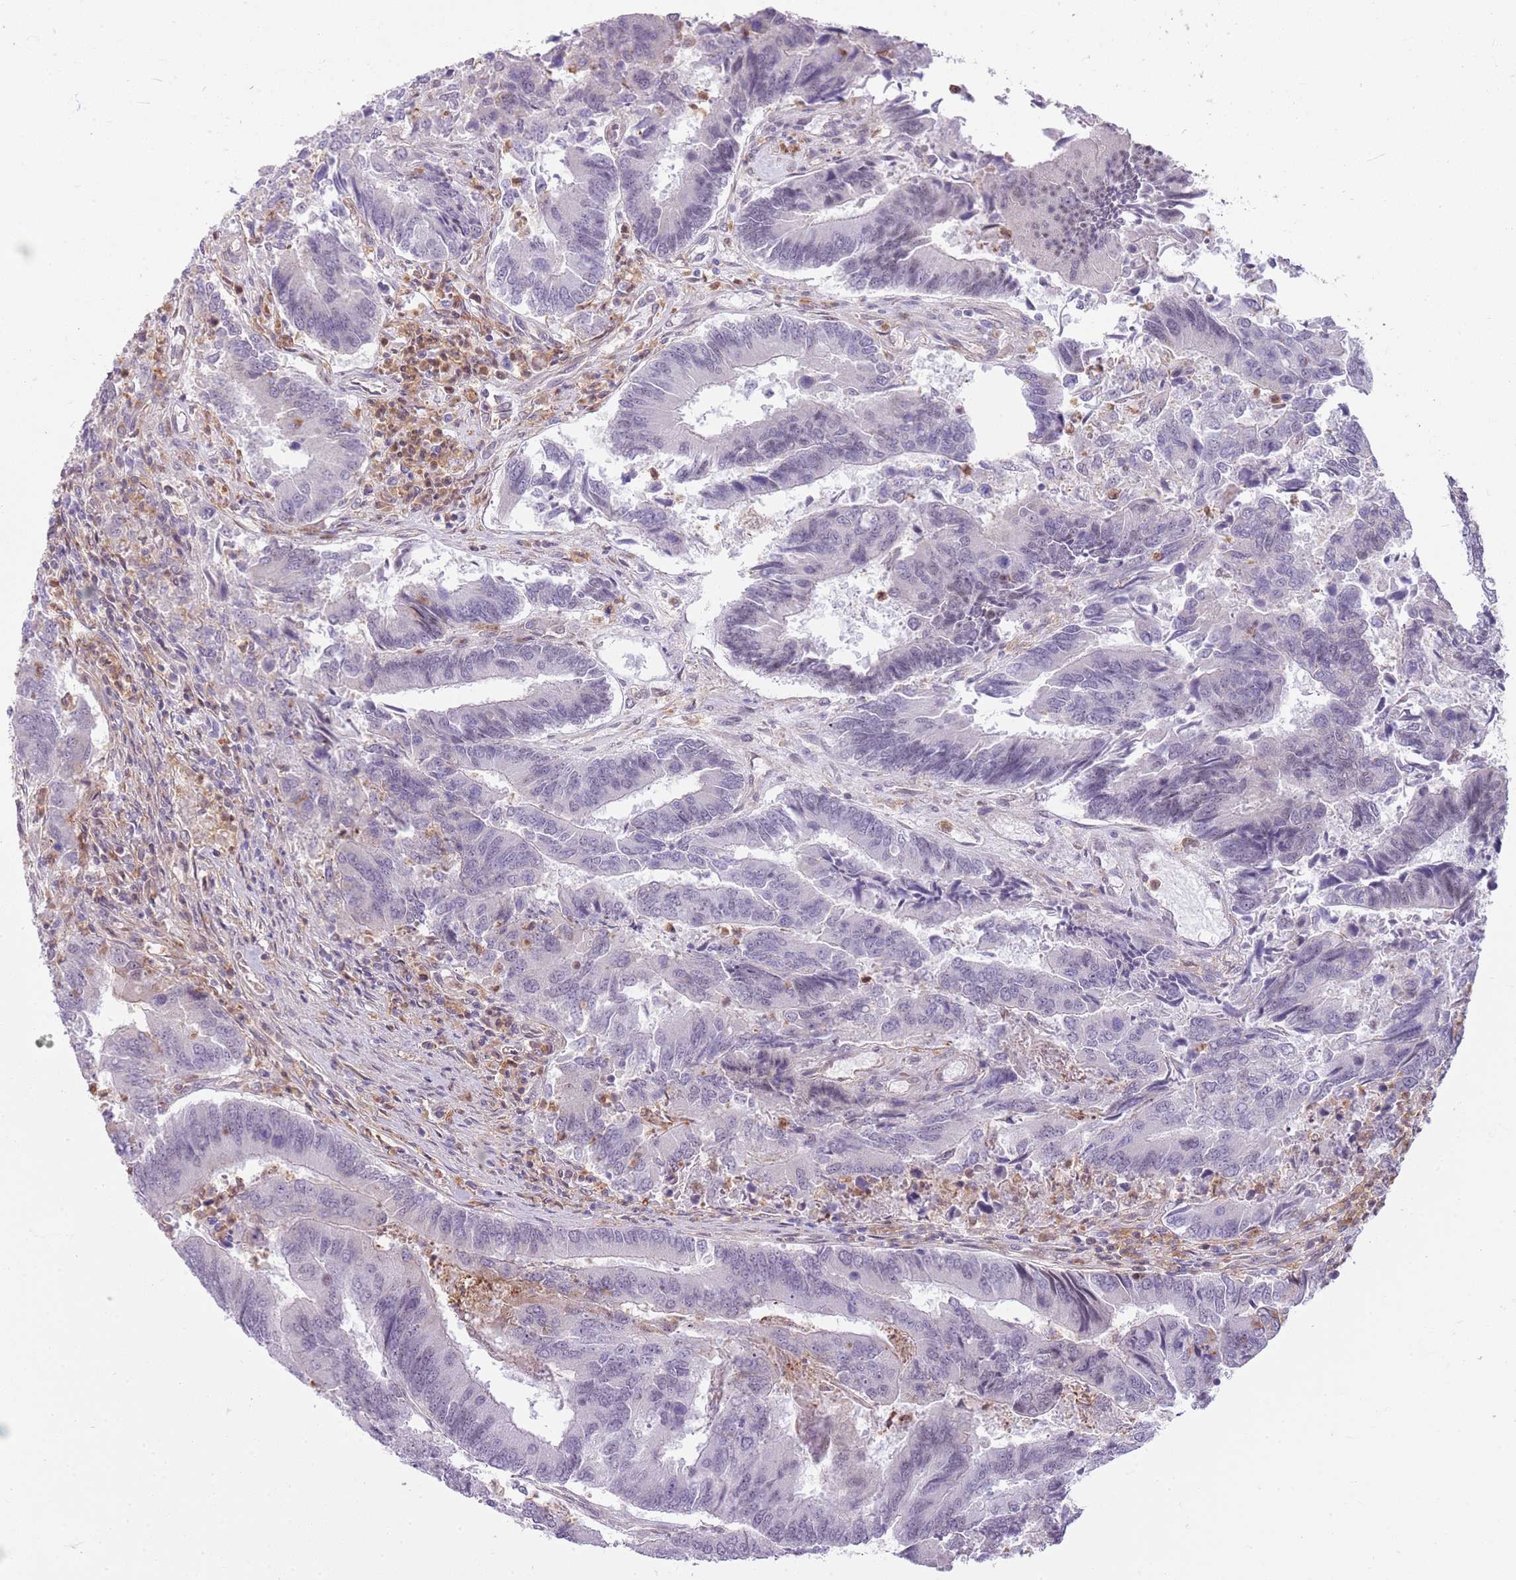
{"staining": {"intensity": "negative", "quantity": "none", "location": "none"}, "tissue": "colorectal cancer", "cell_type": "Tumor cells", "image_type": "cancer", "snomed": [{"axis": "morphology", "description": "Adenocarcinoma, NOS"}, {"axis": "topography", "description": "Colon"}], "caption": "Immunohistochemistry (IHC) photomicrograph of neoplastic tissue: colorectal cancer stained with DAB (3,3'-diaminobenzidine) exhibits no significant protein positivity in tumor cells. Brightfield microscopy of IHC stained with DAB (3,3'-diaminobenzidine) (brown) and hematoxylin (blue), captured at high magnification.", "gene": "DHX32", "patient": {"sex": "female", "age": 67}}